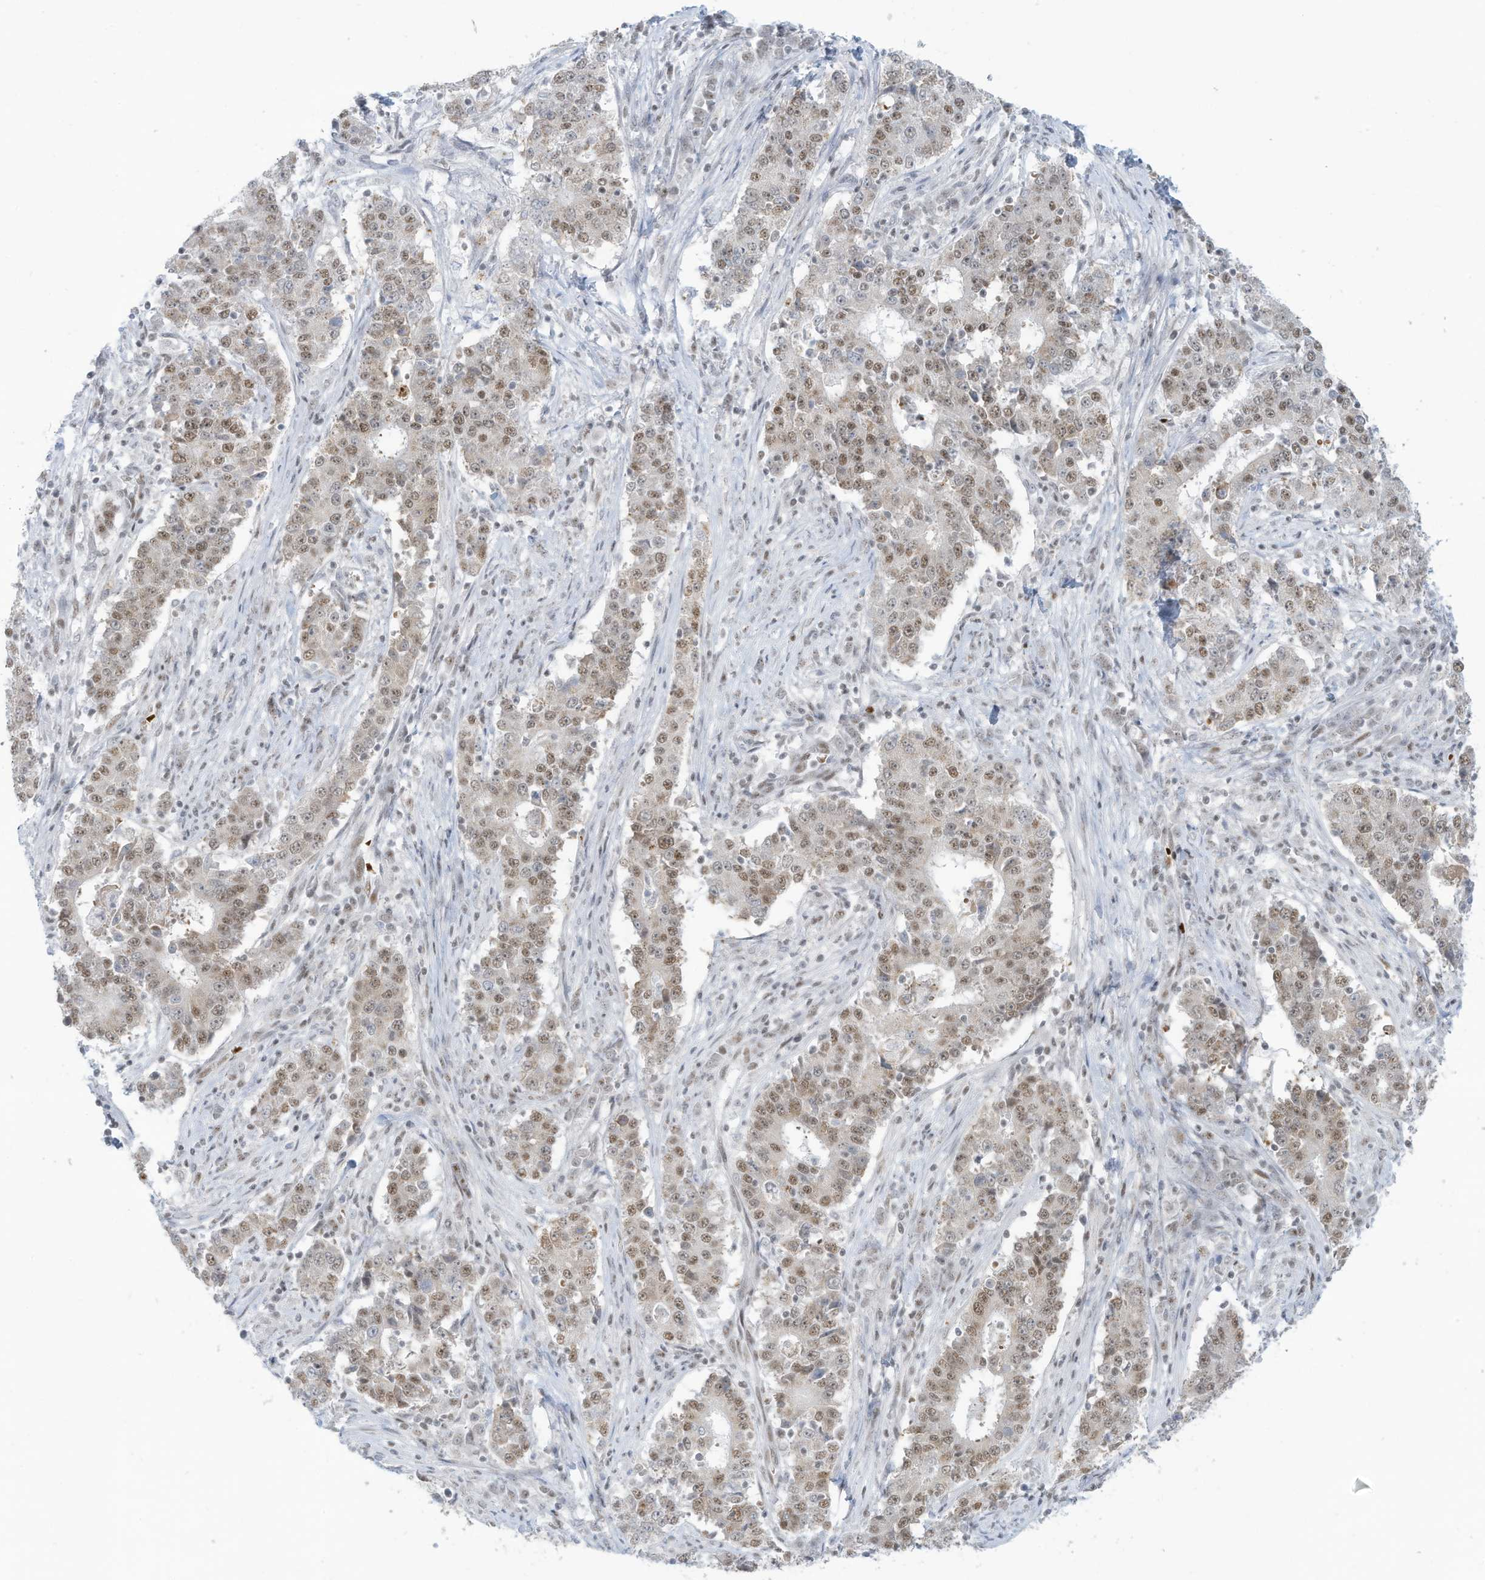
{"staining": {"intensity": "moderate", "quantity": ">75%", "location": "nuclear"}, "tissue": "stomach cancer", "cell_type": "Tumor cells", "image_type": "cancer", "snomed": [{"axis": "morphology", "description": "Adenocarcinoma, NOS"}, {"axis": "topography", "description": "Stomach"}], "caption": "DAB (3,3'-diaminobenzidine) immunohistochemical staining of adenocarcinoma (stomach) exhibits moderate nuclear protein expression in about >75% of tumor cells.", "gene": "ECT2L", "patient": {"sex": "male", "age": 59}}